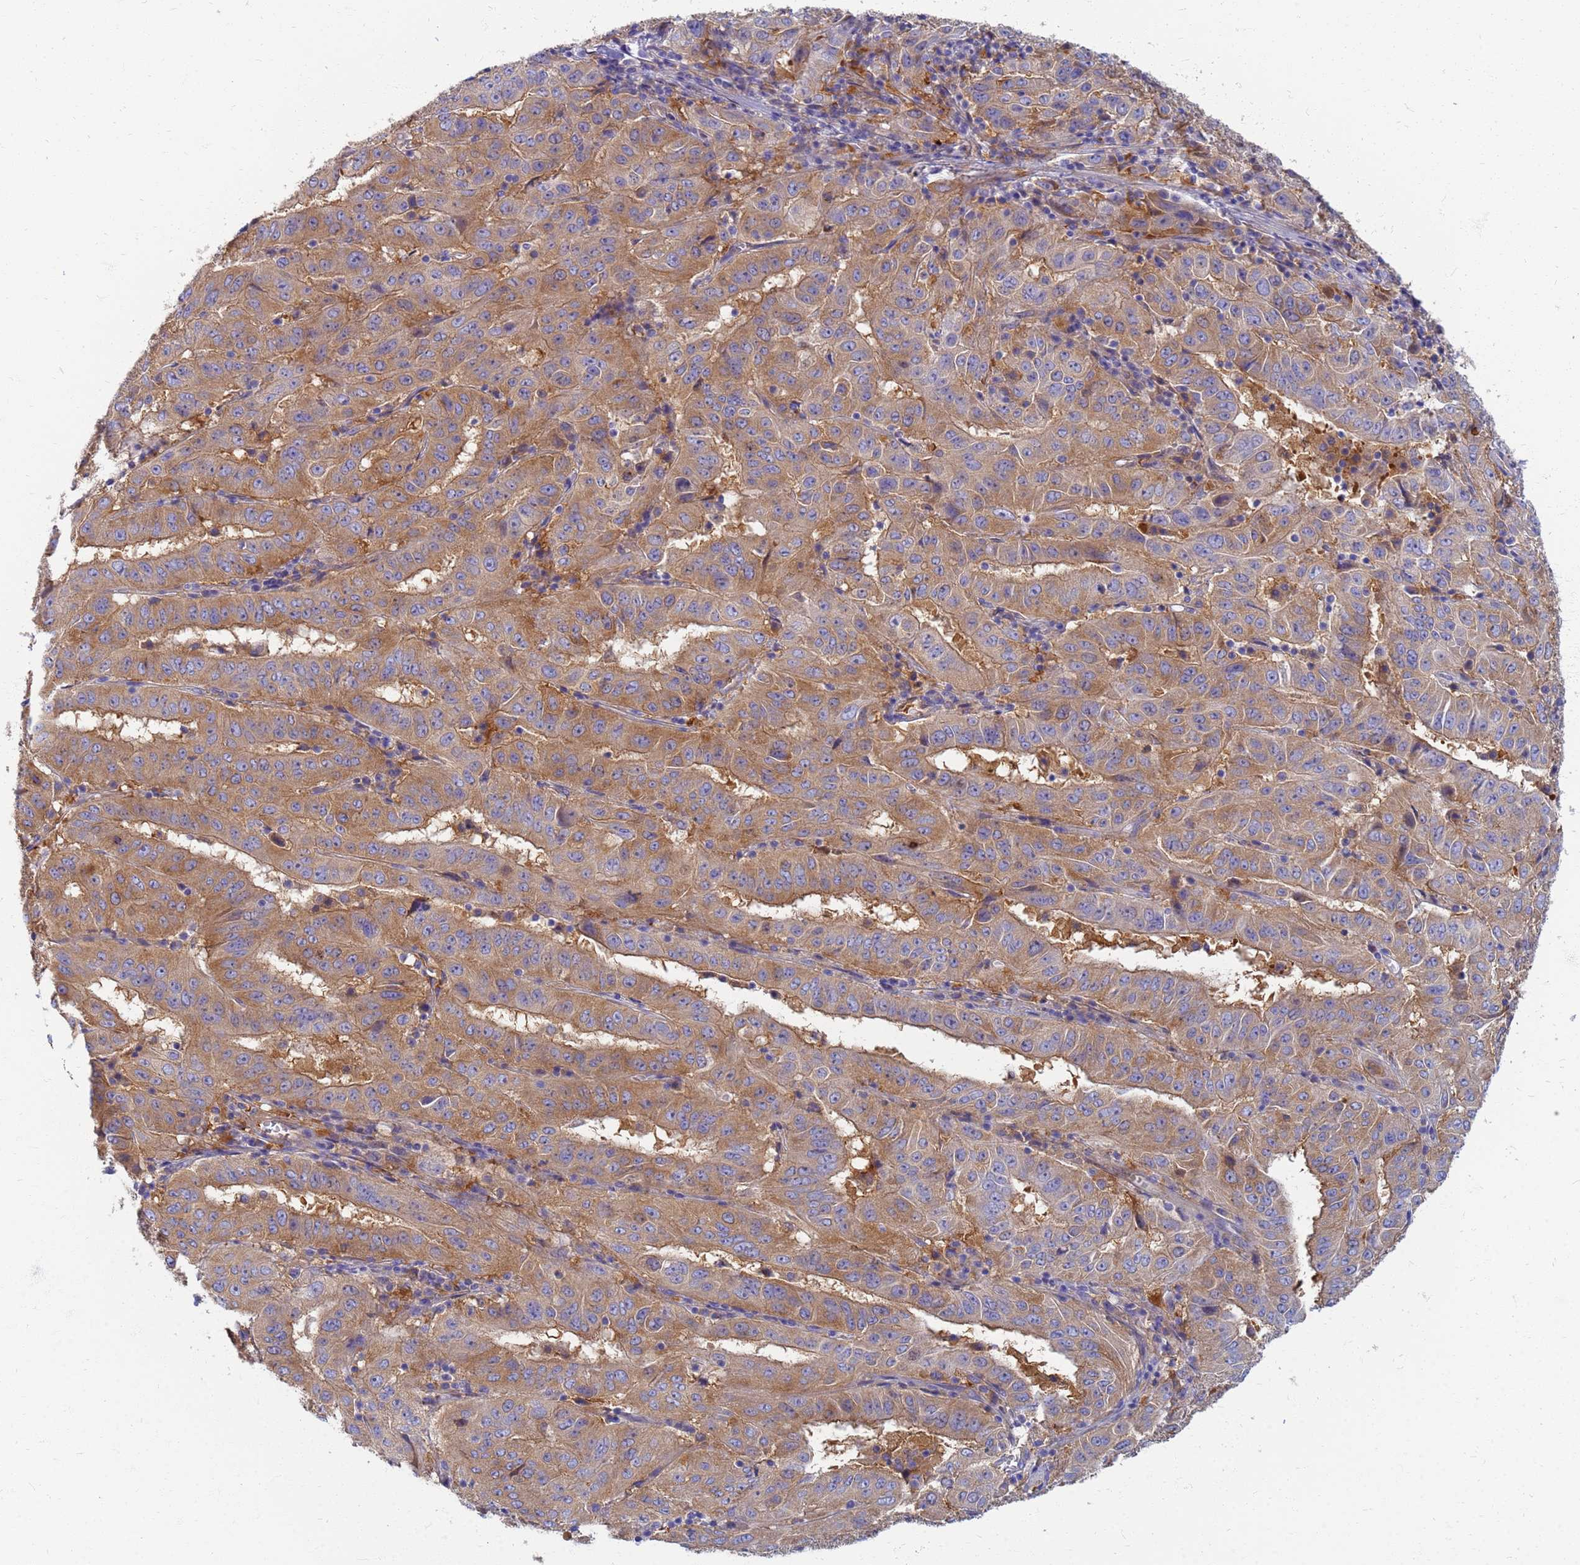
{"staining": {"intensity": "moderate", "quantity": ">75%", "location": "cytoplasmic/membranous"}, "tissue": "pancreatic cancer", "cell_type": "Tumor cells", "image_type": "cancer", "snomed": [{"axis": "morphology", "description": "Adenocarcinoma, NOS"}, {"axis": "topography", "description": "Pancreas"}], "caption": "Immunohistochemistry of pancreatic cancer exhibits medium levels of moderate cytoplasmic/membranous staining in about >75% of tumor cells.", "gene": "EEA1", "patient": {"sex": "male", "age": 63}}